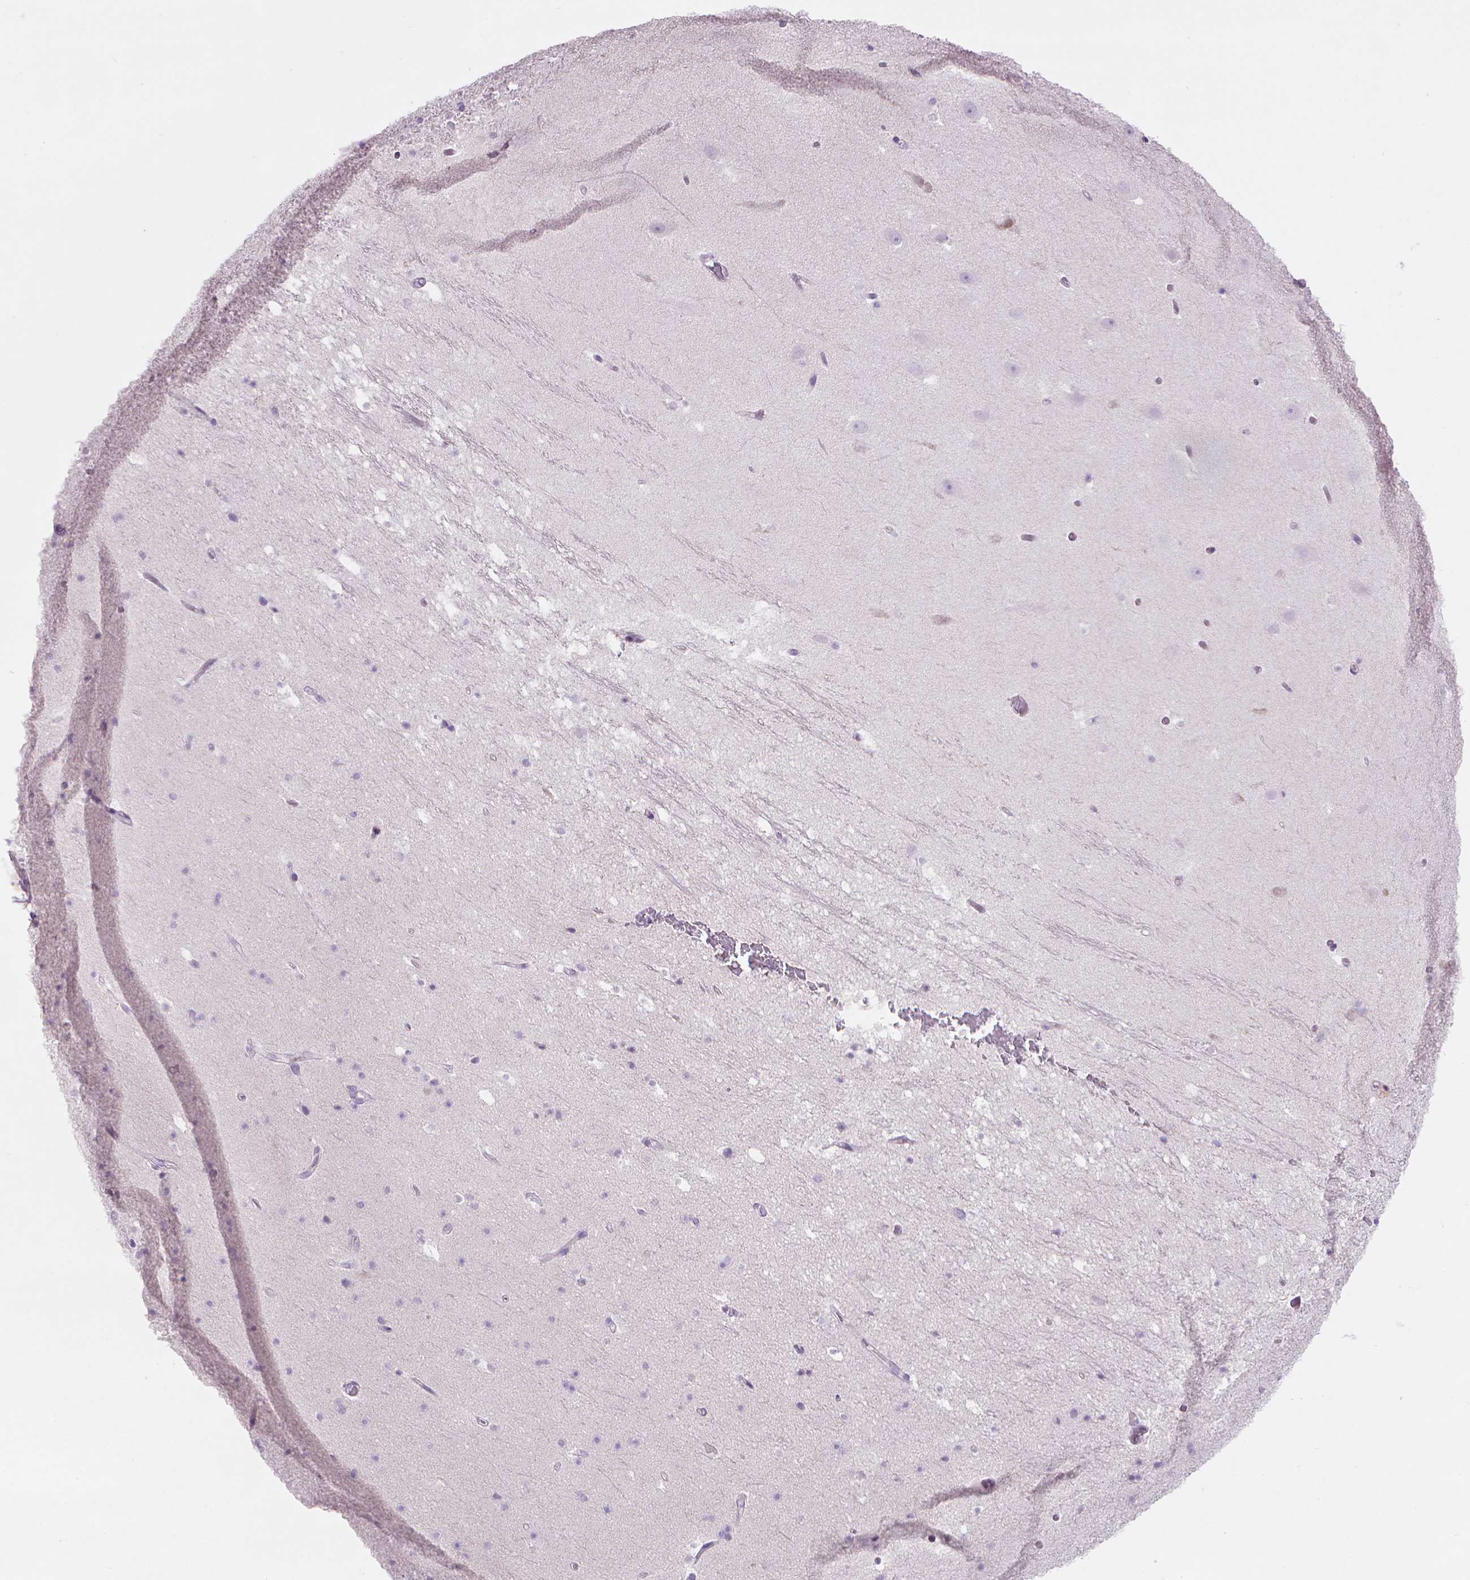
{"staining": {"intensity": "negative", "quantity": "none", "location": "none"}, "tissue": "hippocampus", "cell_type": "Glial cells", "image_type": "normal", "snomed": [{"axis": "morphology", "description": "Normal tissue, NOS"}, {"axis": "topography", "description": "Hippocampus"}], "caption": "Unremarkable hippocampus was stained to show a protein in brown. There is no significant staining in glial cells. (DAB (3,3'-diaminobenzidine) IHC, high magnification).", "gene": "MUC1", "patient": {"sex": "male", "age": 26}}